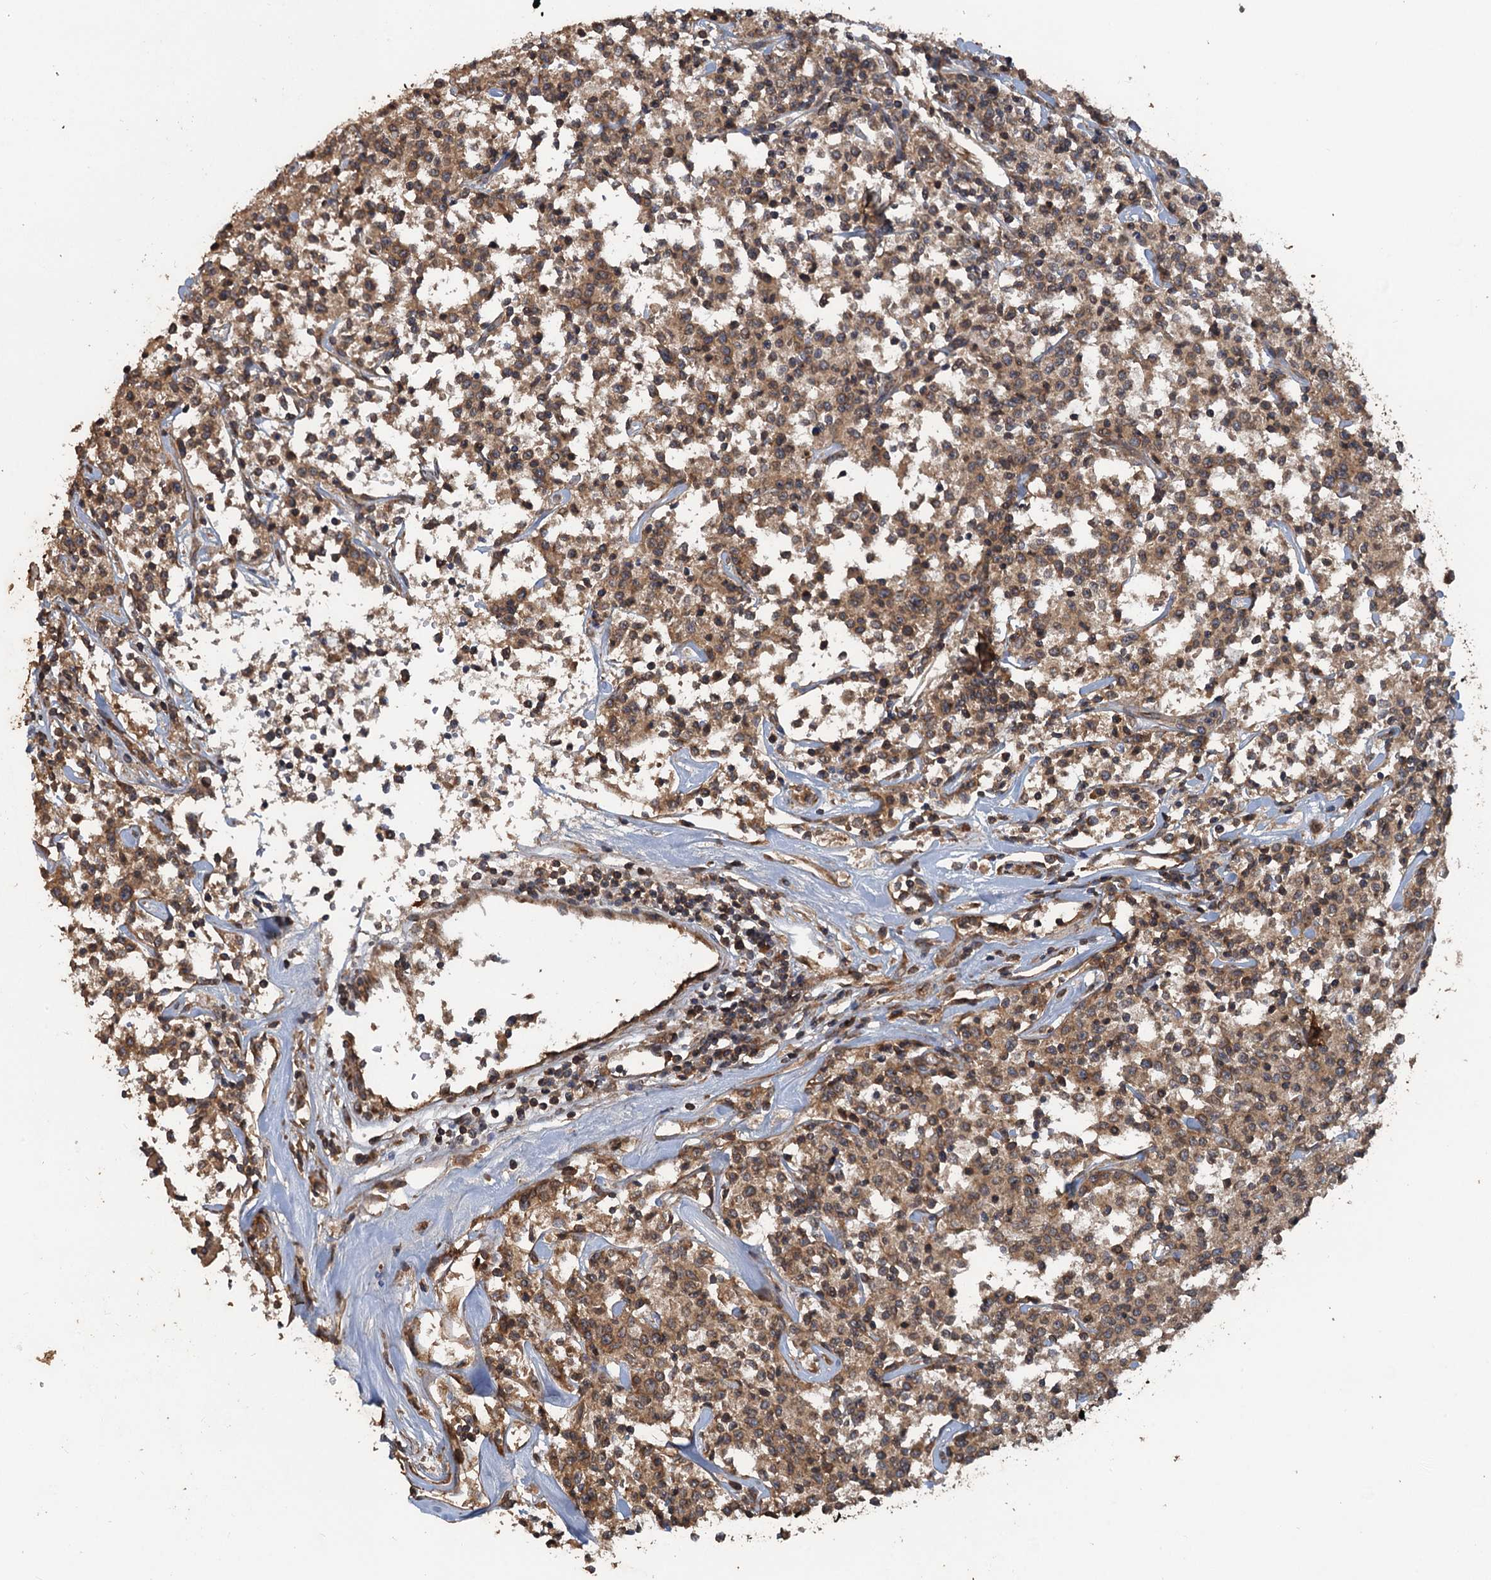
{"staining": {"intensity": "moderate", "quantity": ">75%", "location": "cytoplasmic/membranous"}, "tissue": "lymphoma", "cell_type": "Tumor cells", "image_type": "cancer", "snomed": [{"axis": "morphology", "description": "Malignant lymphoma, non-Hodgkin's type, Low grade"}, {"axis": "topography", "description": "Small intestine"}], "caption": "This is a micrograph of immunohistochemistry (IHC) staining of lymphoma, which shows moderate positivity in the cytoplasmic/membranous of tumor cells.", "gene": "GLE1", "patient": {"sex": "female", "age": 59}}